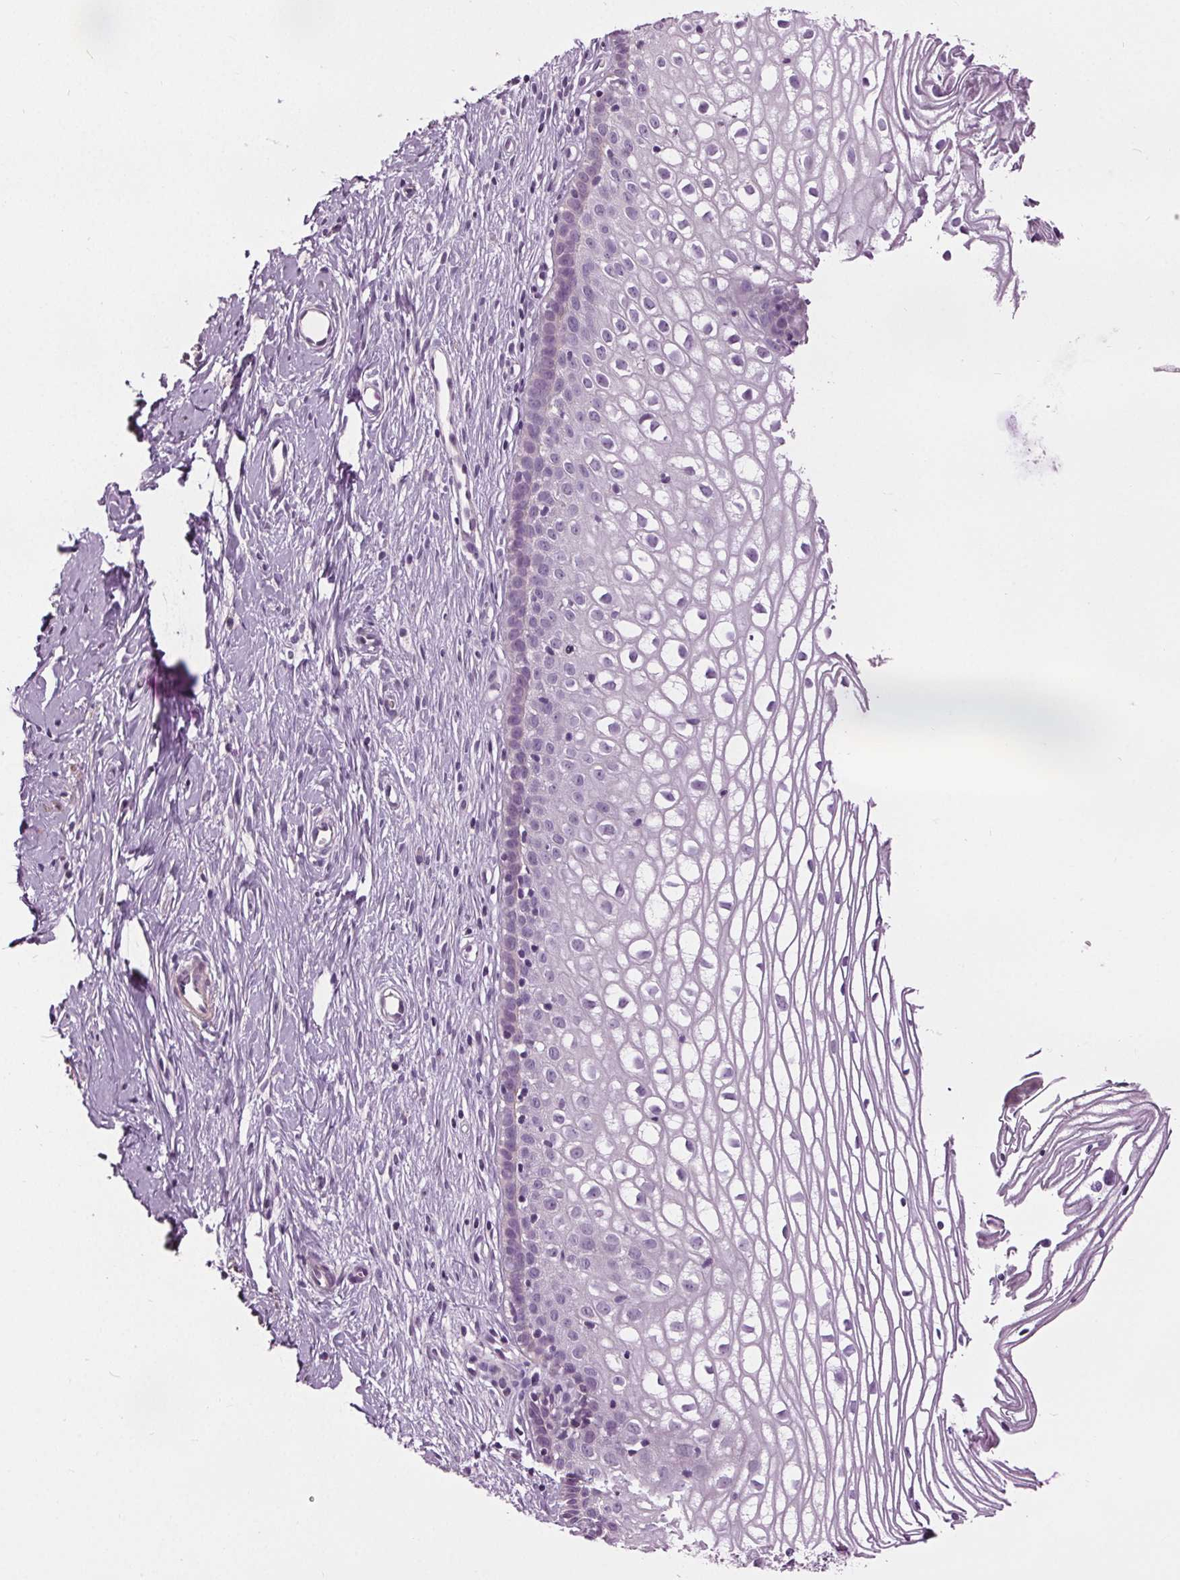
{"staining": {"intensity": "negative", "quantity": "none", "location": "none"}, "tissue": "cervix", "cell_type": "Glandular cells", "image_type": "normal", "snomed": [{"axis": "morphology", "description": "Normal tissue, NOS"}, {"axis": "topography", "description": "Cervix"}], "caption": "Immunohistochemistry of benign cervix demonstrates no staining in glandular cells. (Stains: DAB (3,3'-diaminobenzidine) immunohistochemistry with hematoxylin counter stain, Microscopy: brightfield microscopy at high magnification).", "gene": "RASA1", "patient": {"sex": "female", "age": 40}}